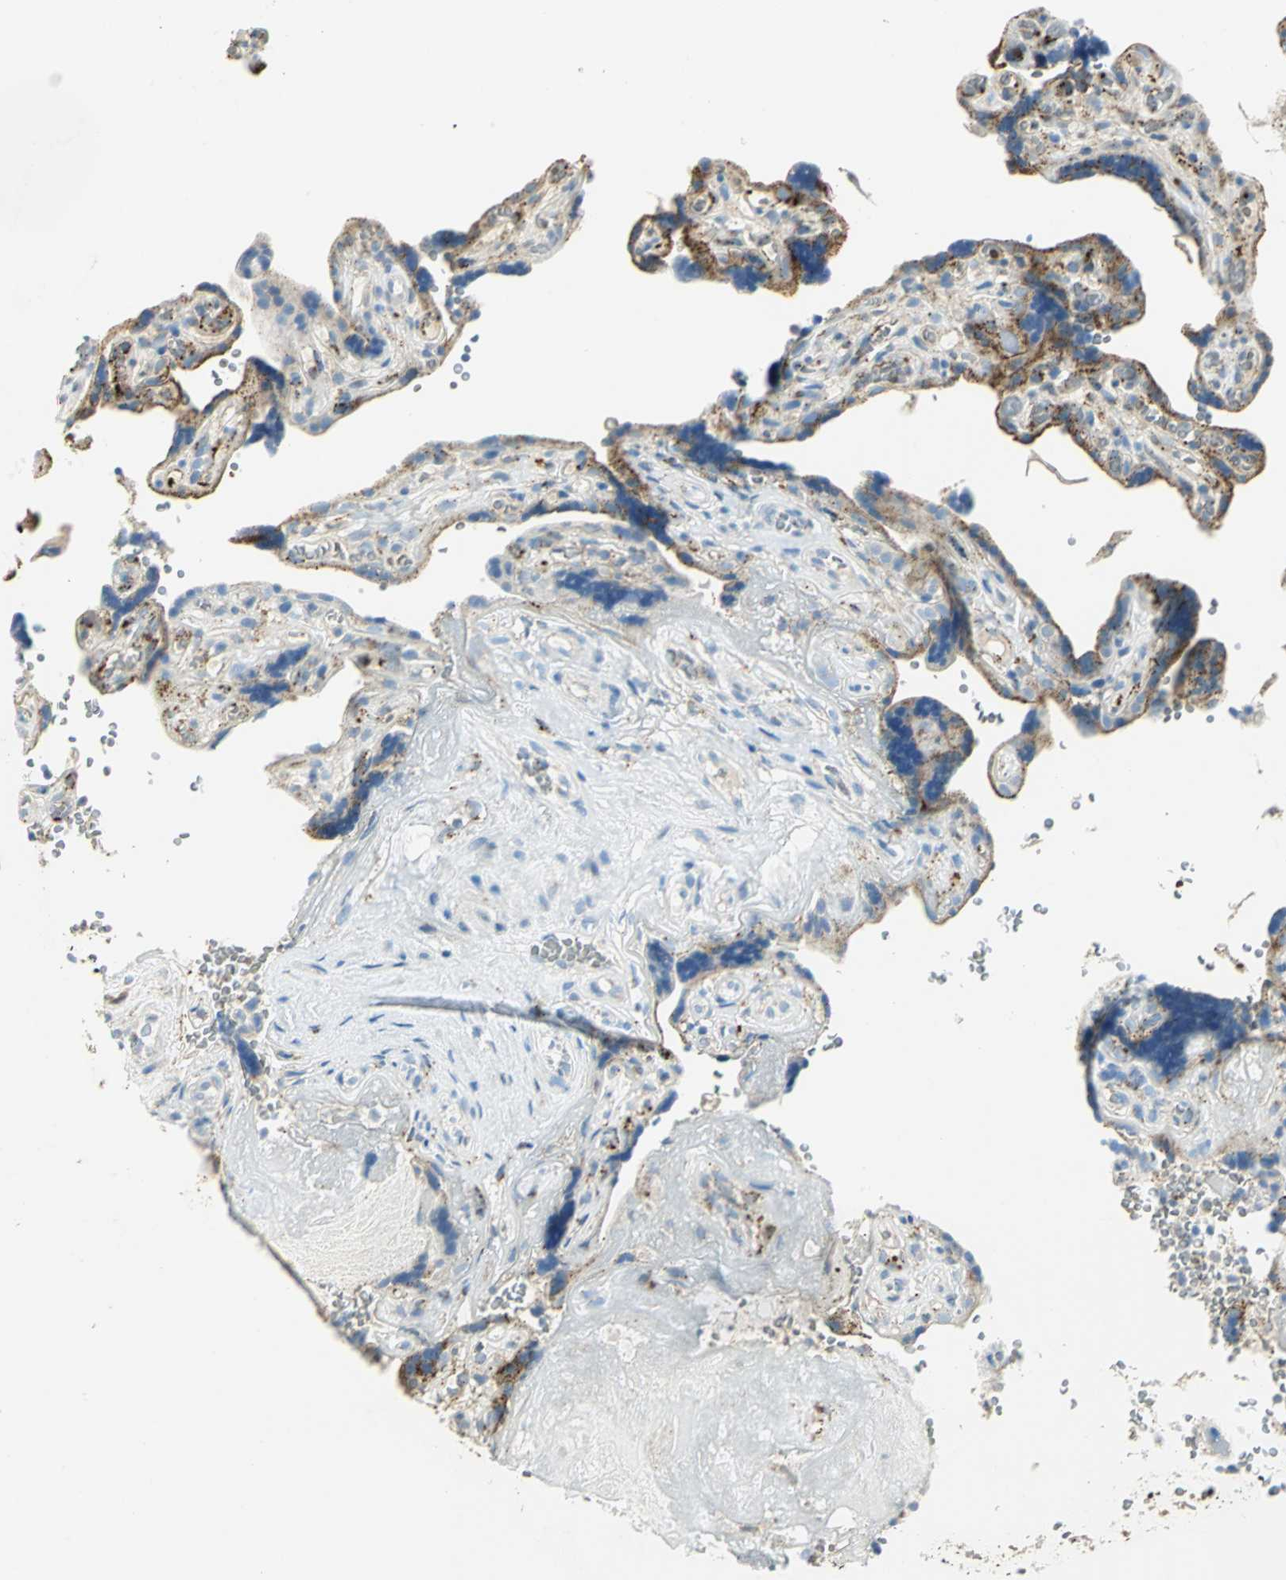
{"staining": {"intensity": "moderate", "quantity": "25%-75%", "location": "cytoplasmic/membranous"}, "tissue": "placenta", "cell_type": "Decidual cells", "image_type": "normal", "snomed": [{"axis": "morphology", "description": "Normal tissue, NOS"}, {"axis": "topography", "description": "Placenta"}], "caption": "A micrograph of human placenta stained for a protein reveals moderate cytoplasmic/membranous brown staining in decidual cells.", "gene": "ARSA", "patient": {"sex": "female", "age": 30}}